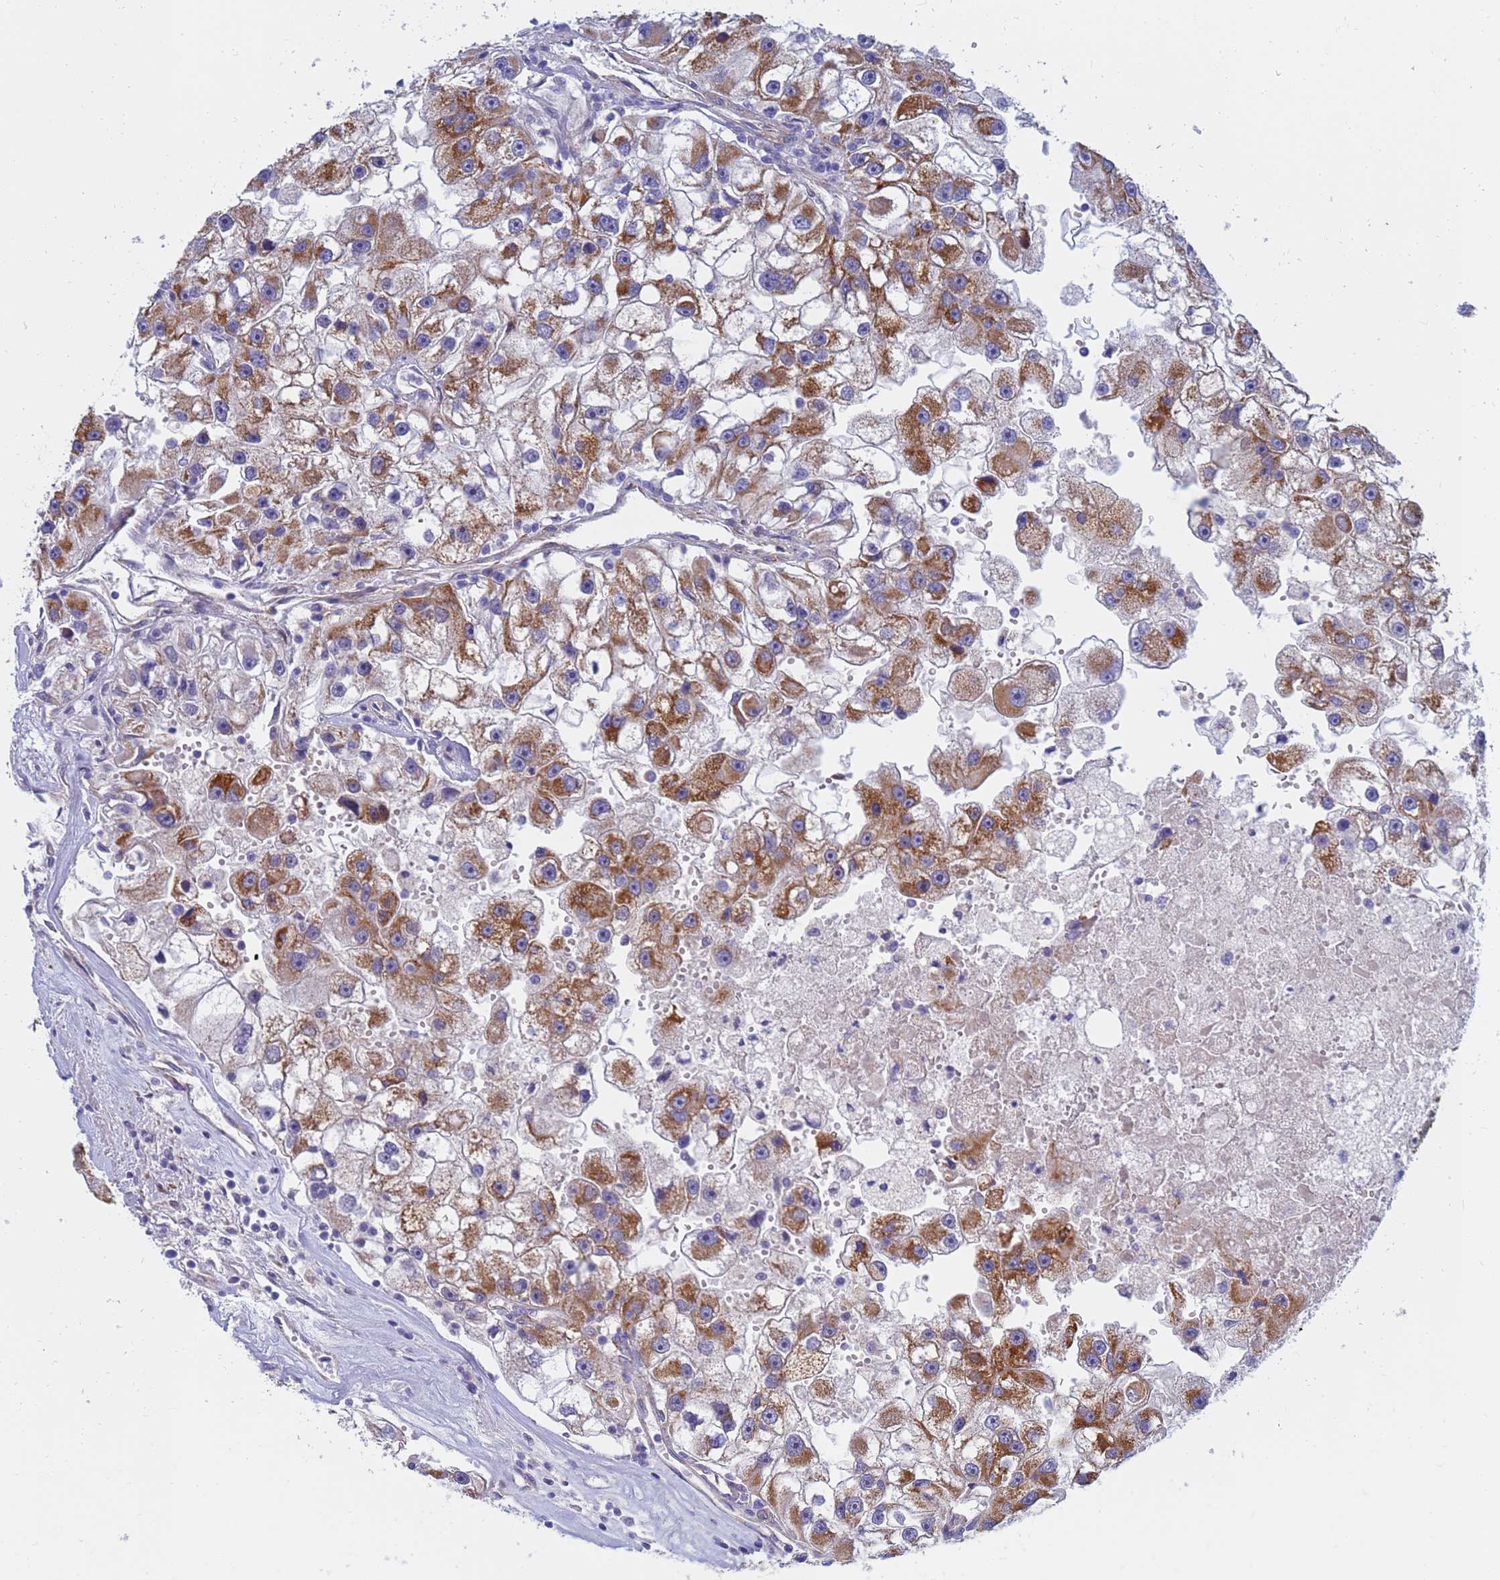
{"staining": {"intensity": "moderate", "quantity": ">75%", "location": "cytoplasmic/membranous"}, "tissue": "renal cancer", "cell_type": "Tumor cells", "image_type": "cancer", "snomed": [{"axis": "morphology", "description": "Adenocarcinoma, NOS"}, {"axis": "topography", "description": "Kidney"}], "caption": "Protein staining exhibits moderate cytoplasmic/membranous positivity in approximately >75% of tumor cells in adenocarcinoma (renal).", "gene": "SDR39U1", "patient": {"sex": "male", "age": 63}}